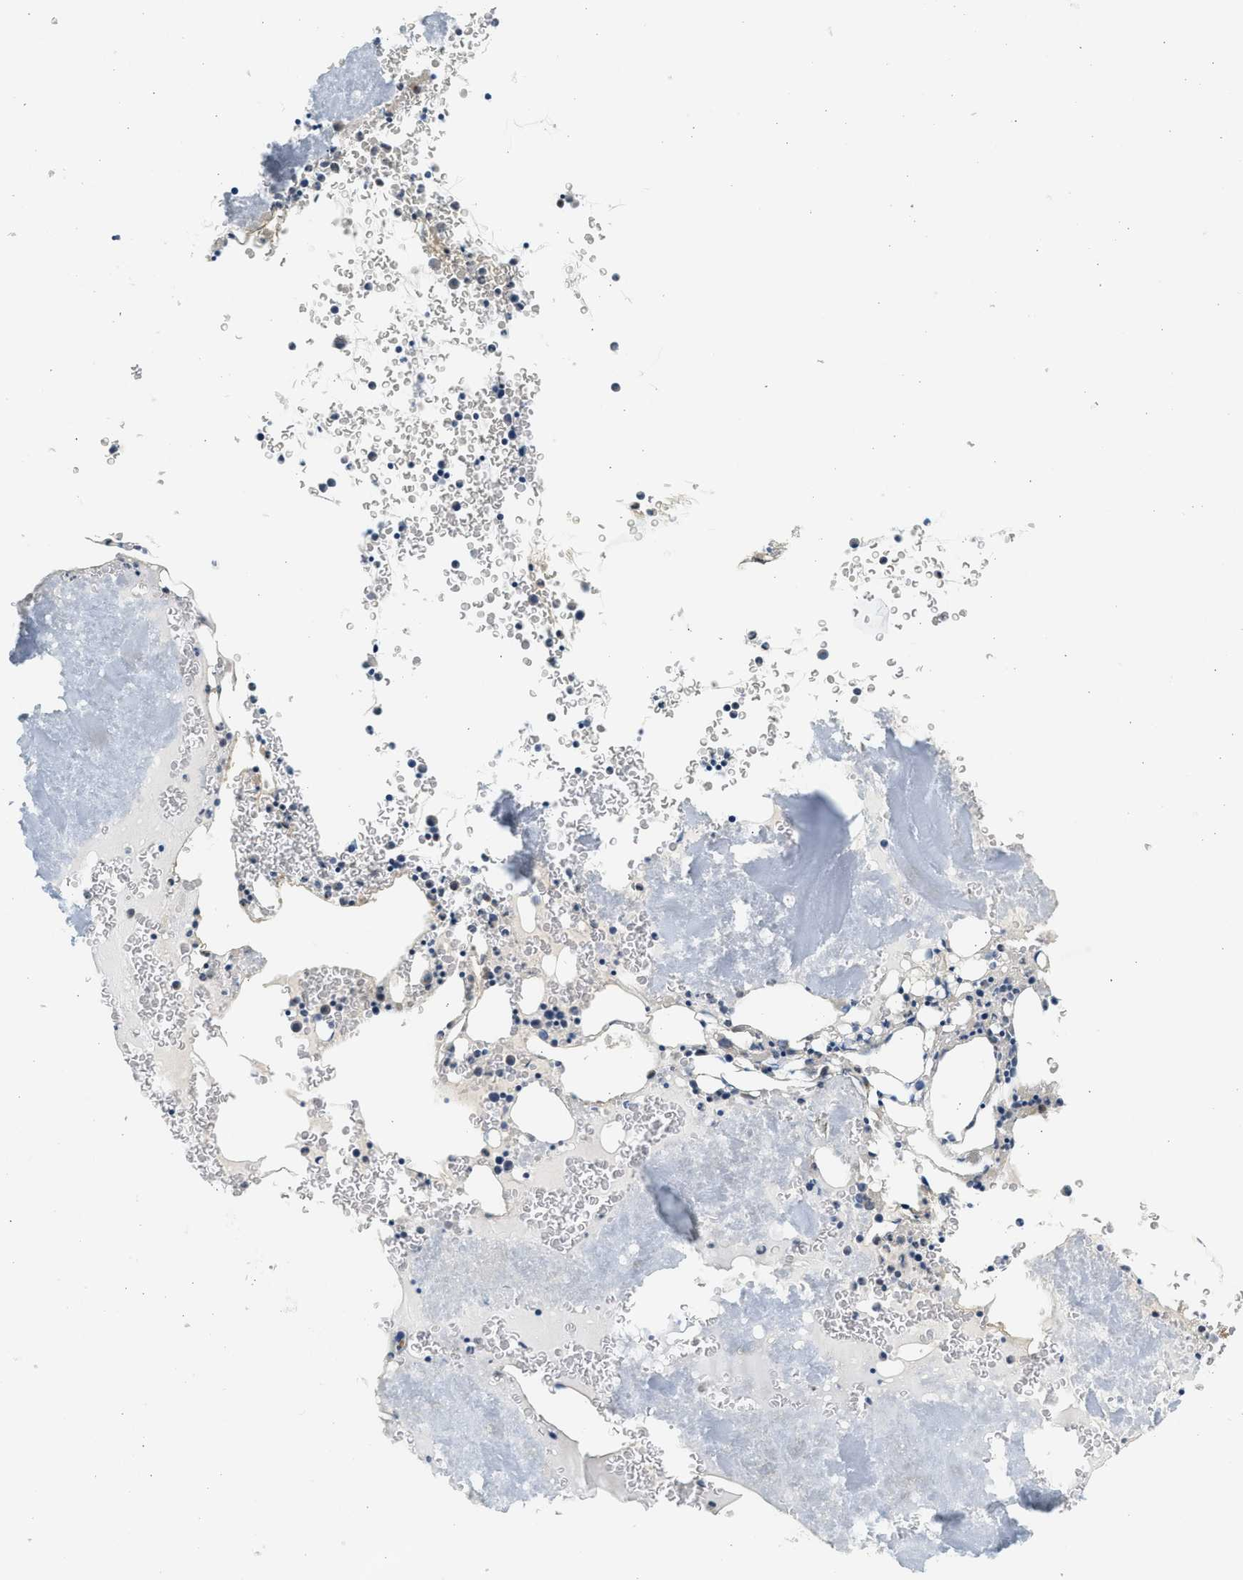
{"staining": {"intensity": "weak", "quantity": "<25%", "location": "cytoplasmic/membranous"}, "tissue": "bone marrow", "cell_type": "Hematopoietic cells", "image_type": "normal", "snomed": [{"axis": "morphology", "description": "Normal tissue, NOS"}, {"axis": "morphology", "description": "Inflammation, NOS"}, {"axis": "topography", "description": "Bone marrow"}], "caption": "DAB (3,3'-diaminobenzidine) immunohistochemical staining of normal bone marrow demonstrates no significant expression in hematopoietic cells. Brightfield microscopy of immunohistochemistry stained with DAB (brown) and hematoxylin (blue), captured at high magnification.", "gene": "KDELR2", "patient": {"sex": "male", "age": 37}}